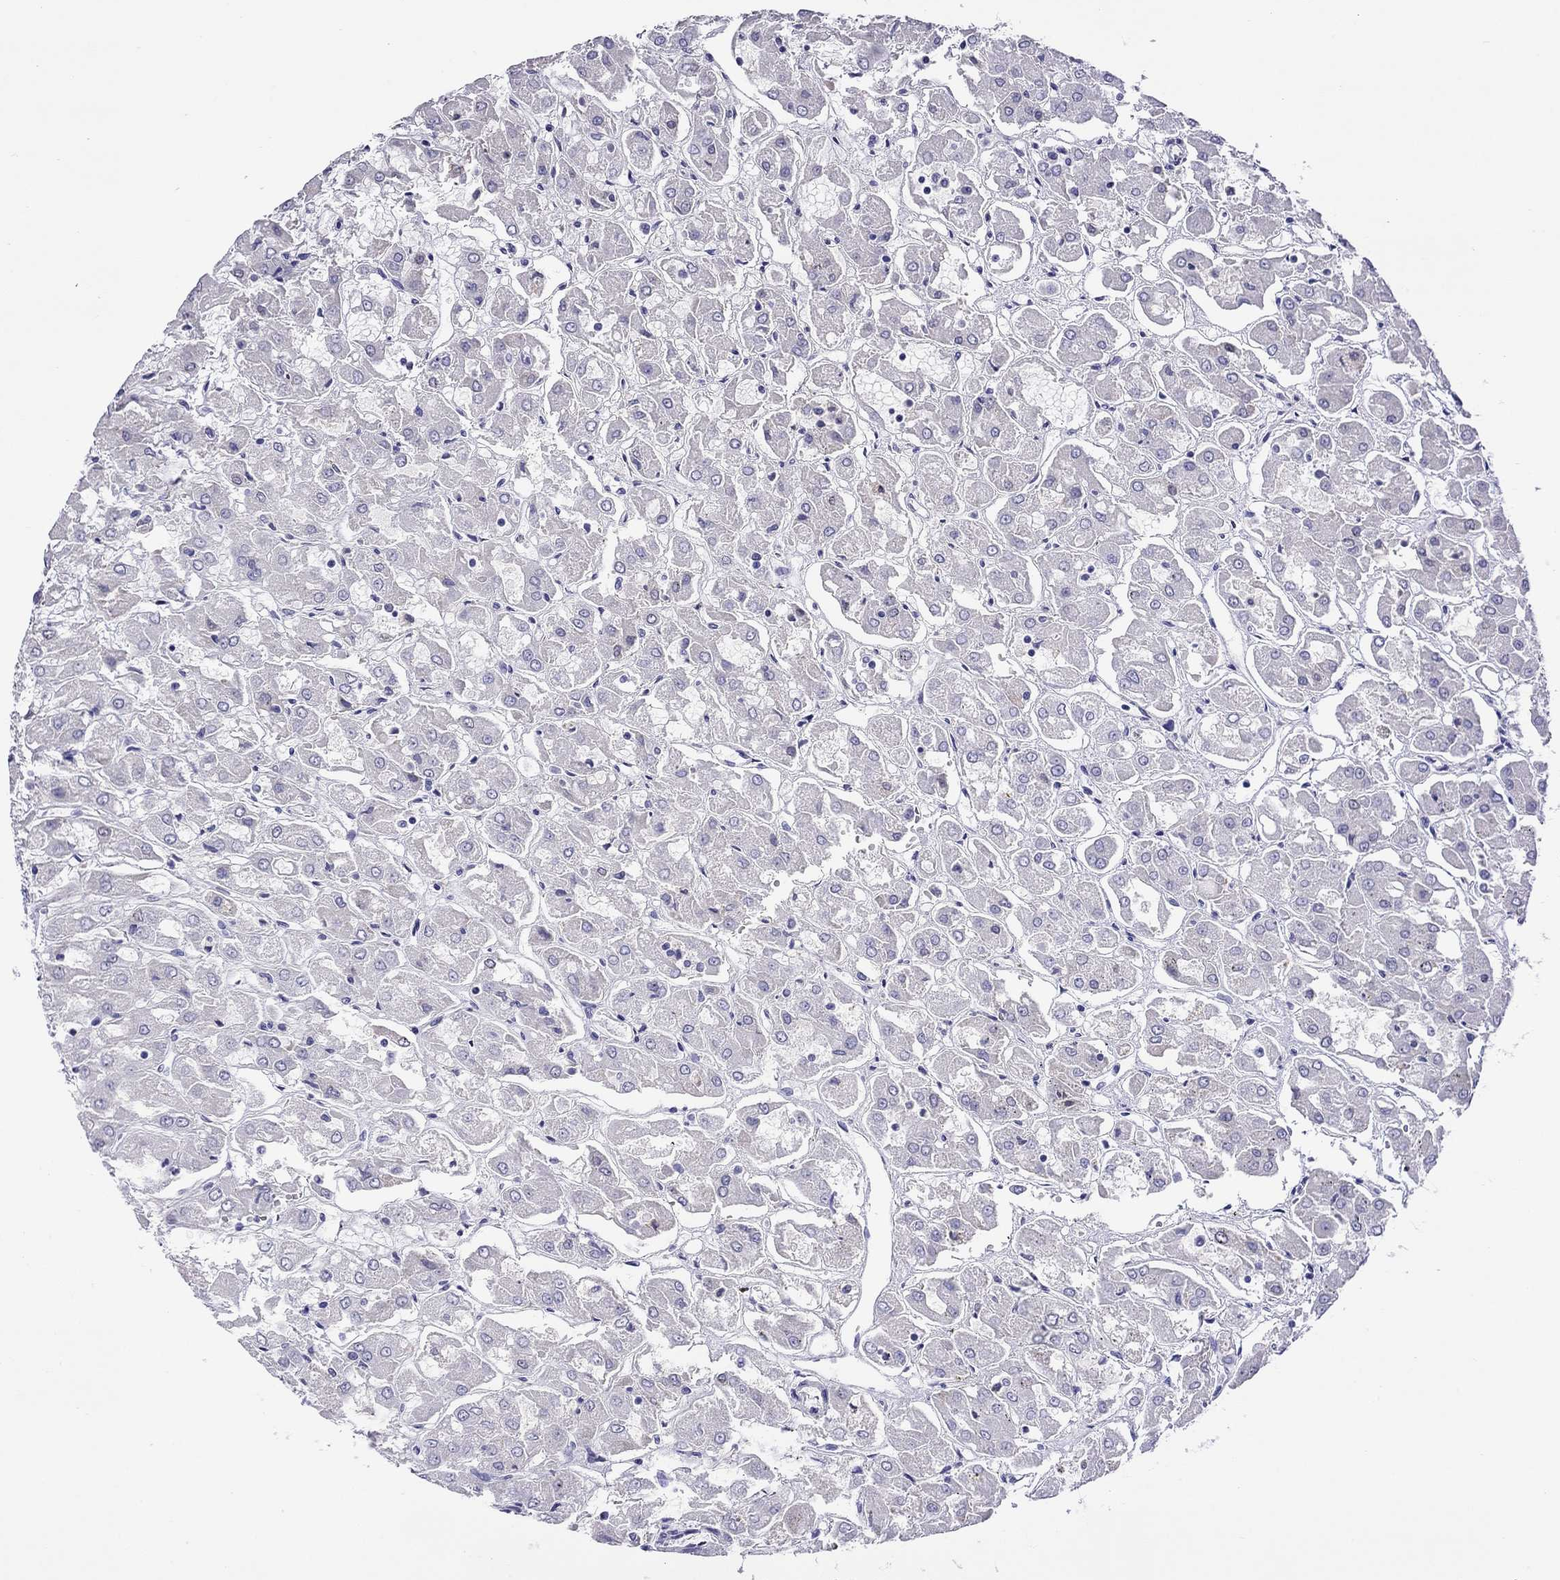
{"staining": {"intensity": "negative", "quantity": "none", "location": "none"}, "tissue": "renal cancer", "cell_type": "Tumor cells", "image_type": "cancer", "snomed": [{"axis": "morphology", "description": "Adenocarcinoma, NOS"}, {"axis": "topography", "description": "Kidney"}], "caption": "Human adenocarcinoma (renal) stained for a protein using immunohistochemistry exhibits no expression in tumor cells.", "gene": "SLC30A8", "patient": {"sex": "male", "age": 72}}